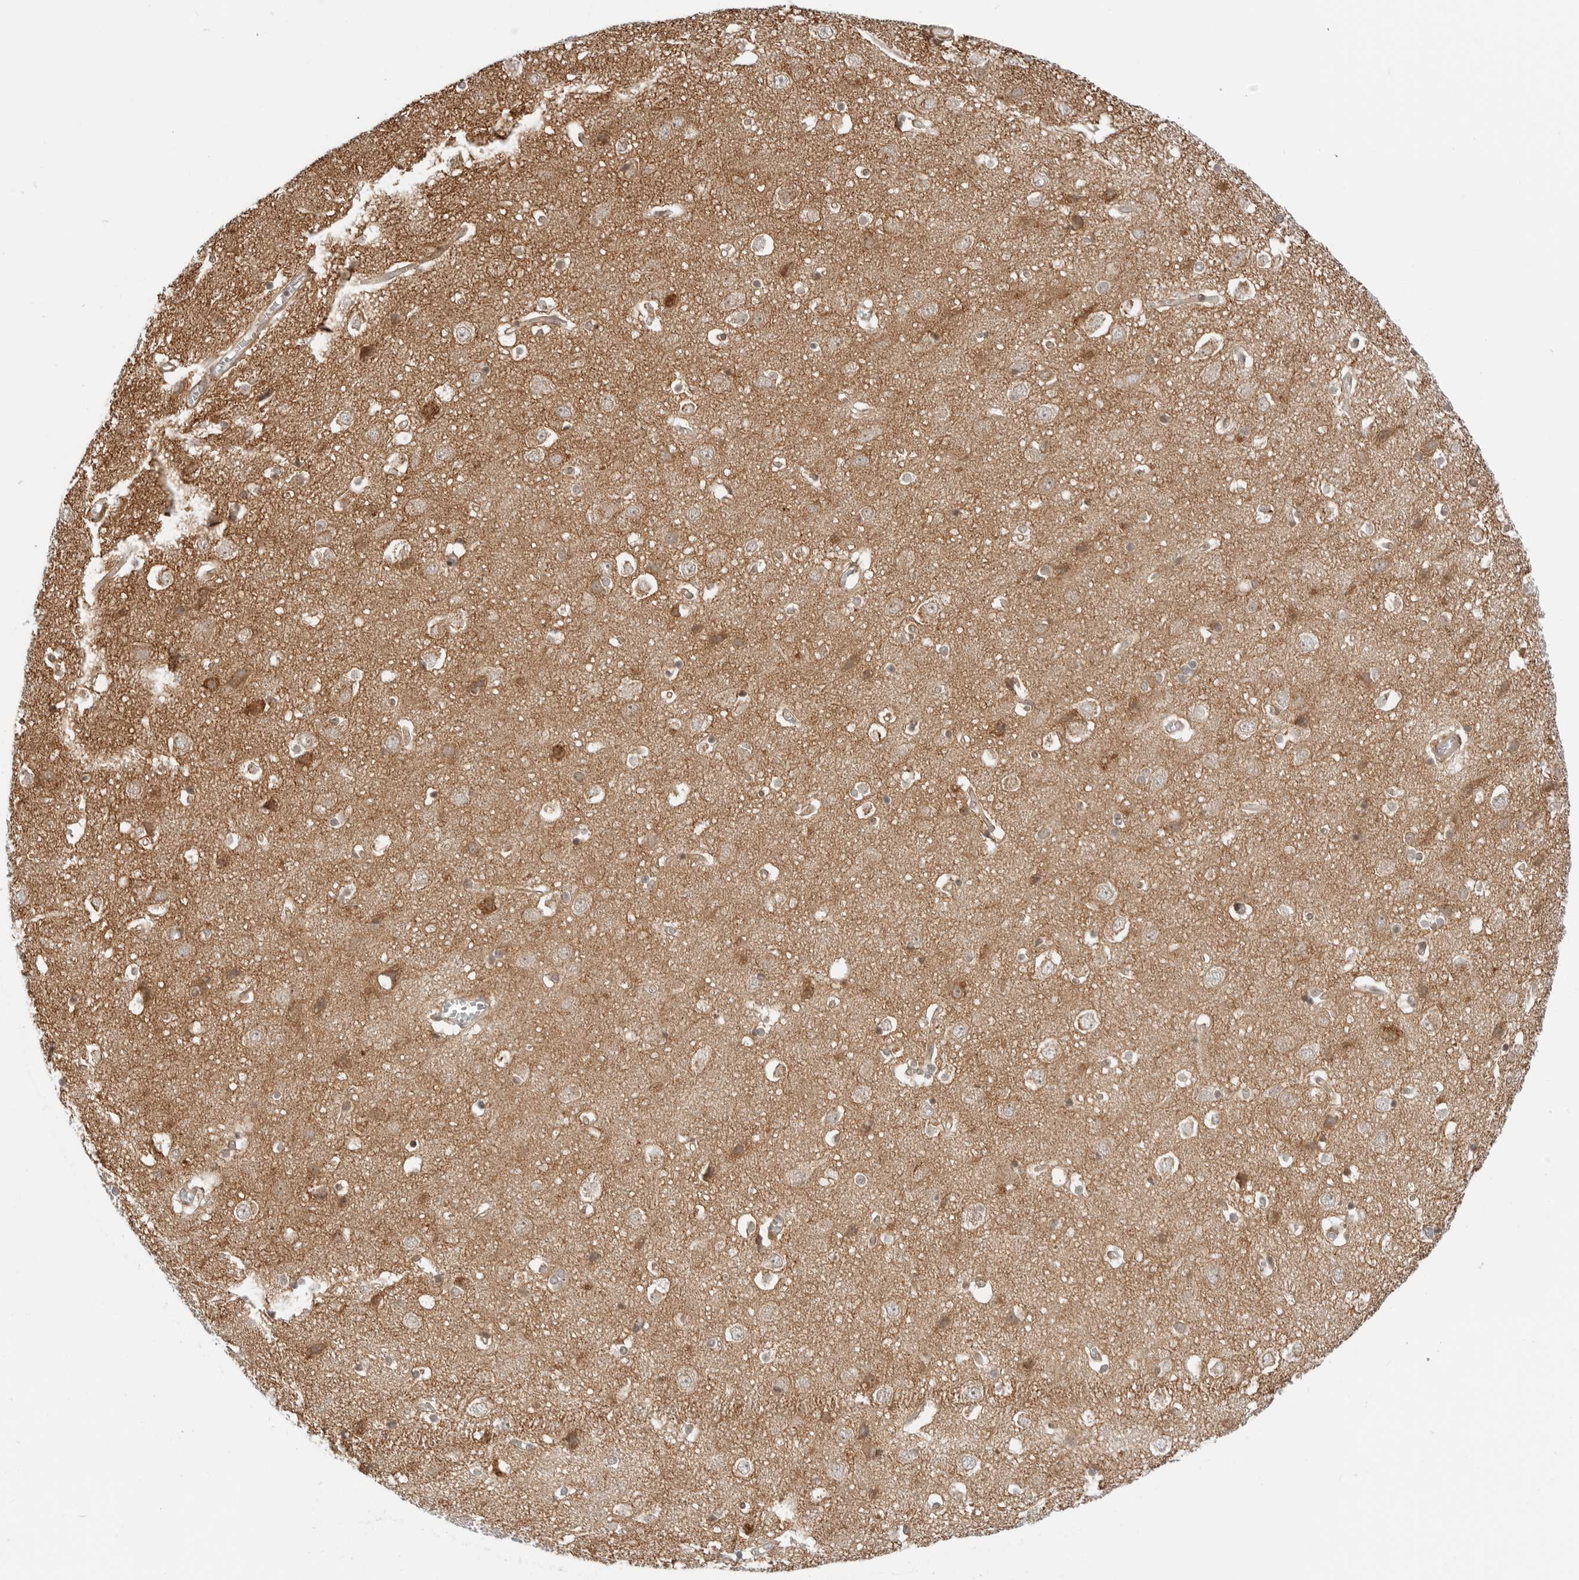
{"staining": {"intensity": "weak", "quantity": ">75%", "location": "cytoplasmic/membranous"}, "tissue": "cerebral cortex", "cell_type": "Endothelial cells", "image_type": "normal", "snomed": [{"axis": "morphology", "description": "Normal tissue, NOS"}, {"axis": "topography", "description": "Cerebral cortex"}], "caption": "Immunohistochemistry of benign cerebral cortex demonstrates low levels of weak cytoplasmic/membranous expression in approximately >75% of endothelial cells. The staining is performed using DAB (3,3'-diaminobenzidine) brown chromogen to label protein expression. The nuclei are counter-stained blue using hematoxylin.", "gene": "POLR3GL", "patient": {"sex": "male", "age": 54}}